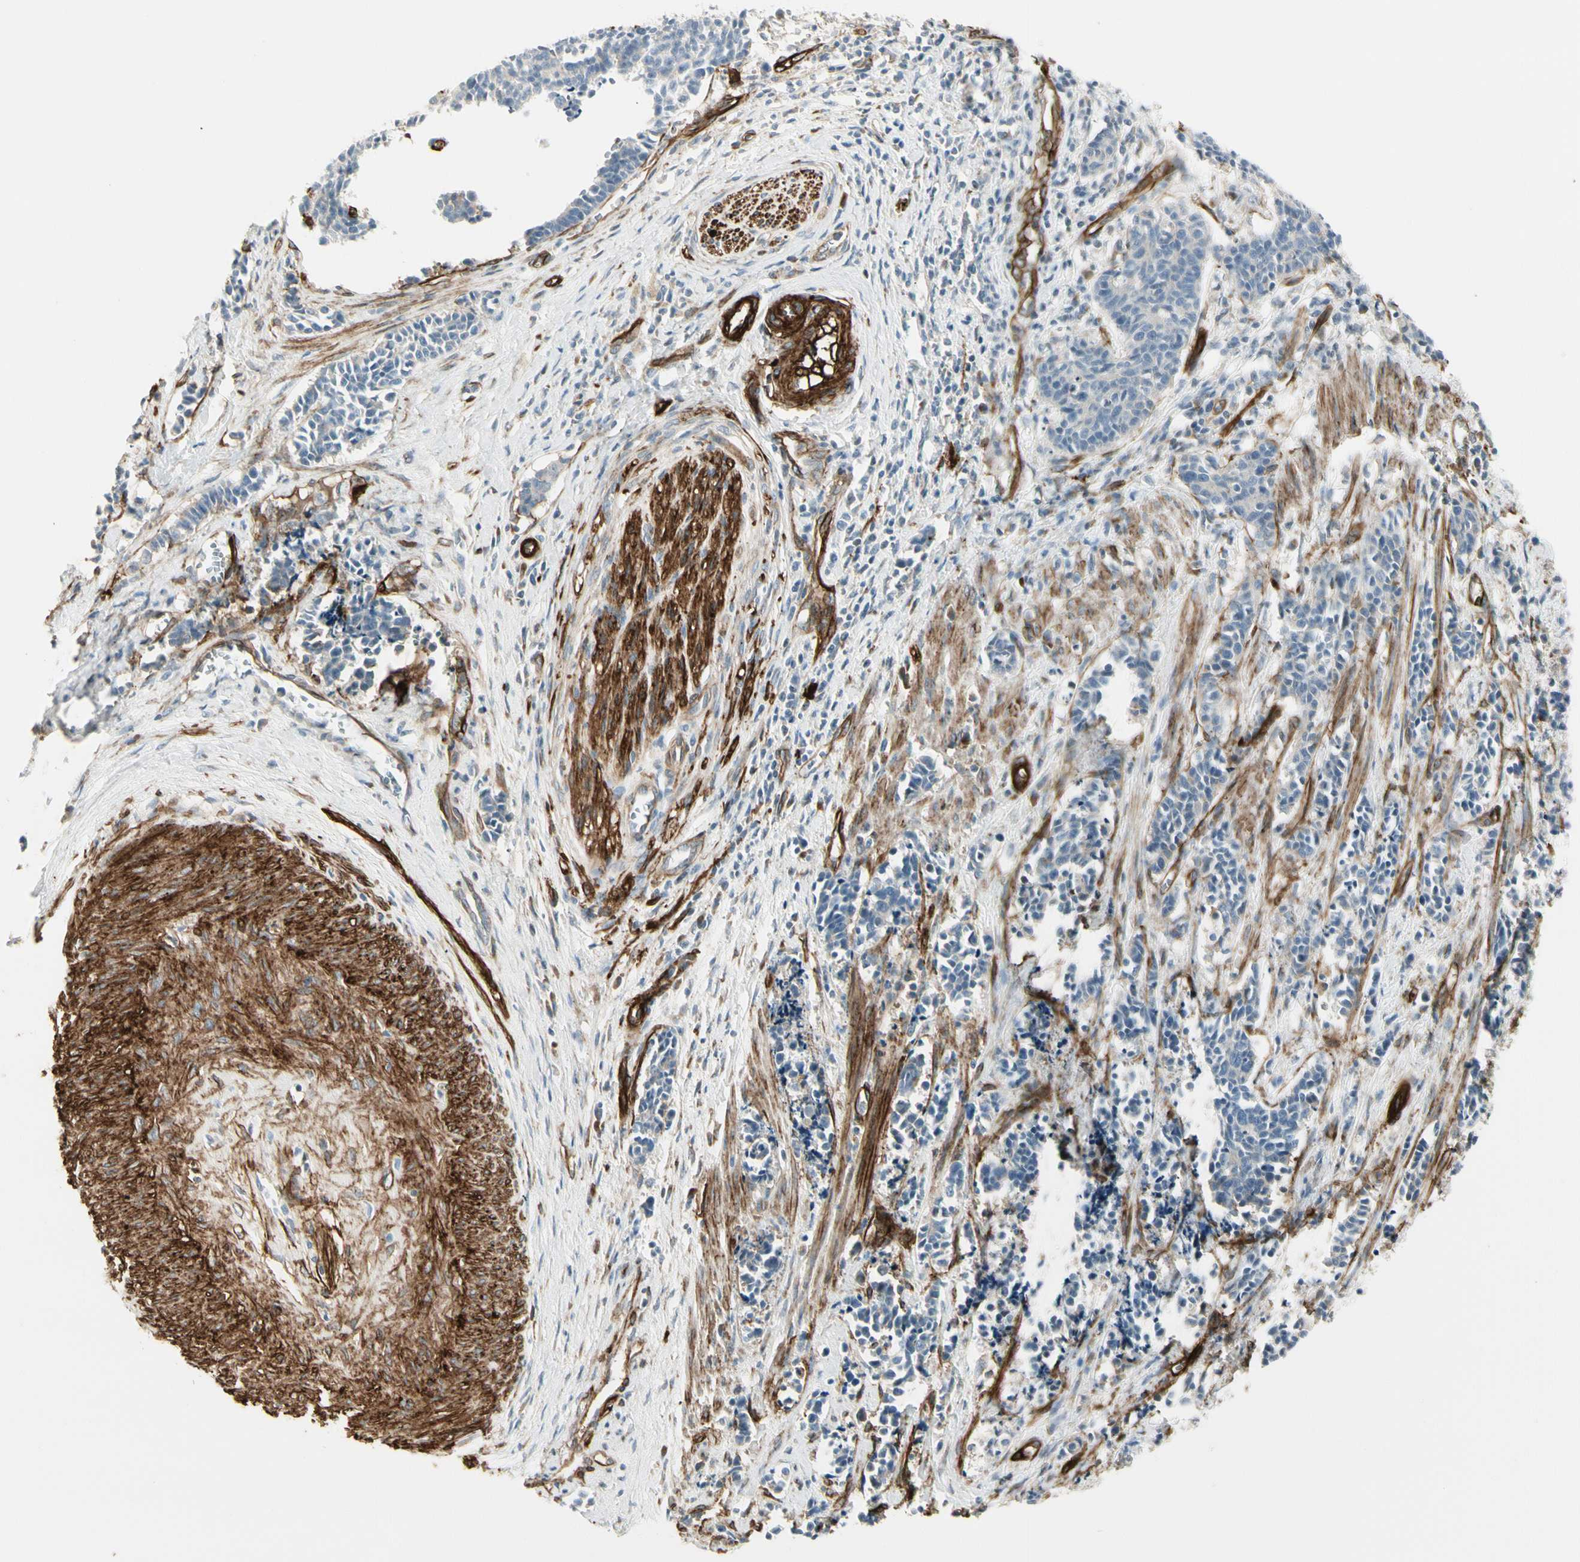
{"staining": {"intensity": "negative", "quantity": "none", "location": "none"}, "tissue": "cervical cancer", "cell_type": "Tumor cells", "image_type": "cancer", "snomed": [{"axis": "morphology", "description": "Squamous cell carcinoma, NOS"}, {"axis": "topography", "description": "Cervix"}], "caption": "Tumor cells show no significant protein expression in cervical cancer (squamous cell carcinoma).", "gene": "MCAM", "patient": {"sex": "female", "age": 35}}